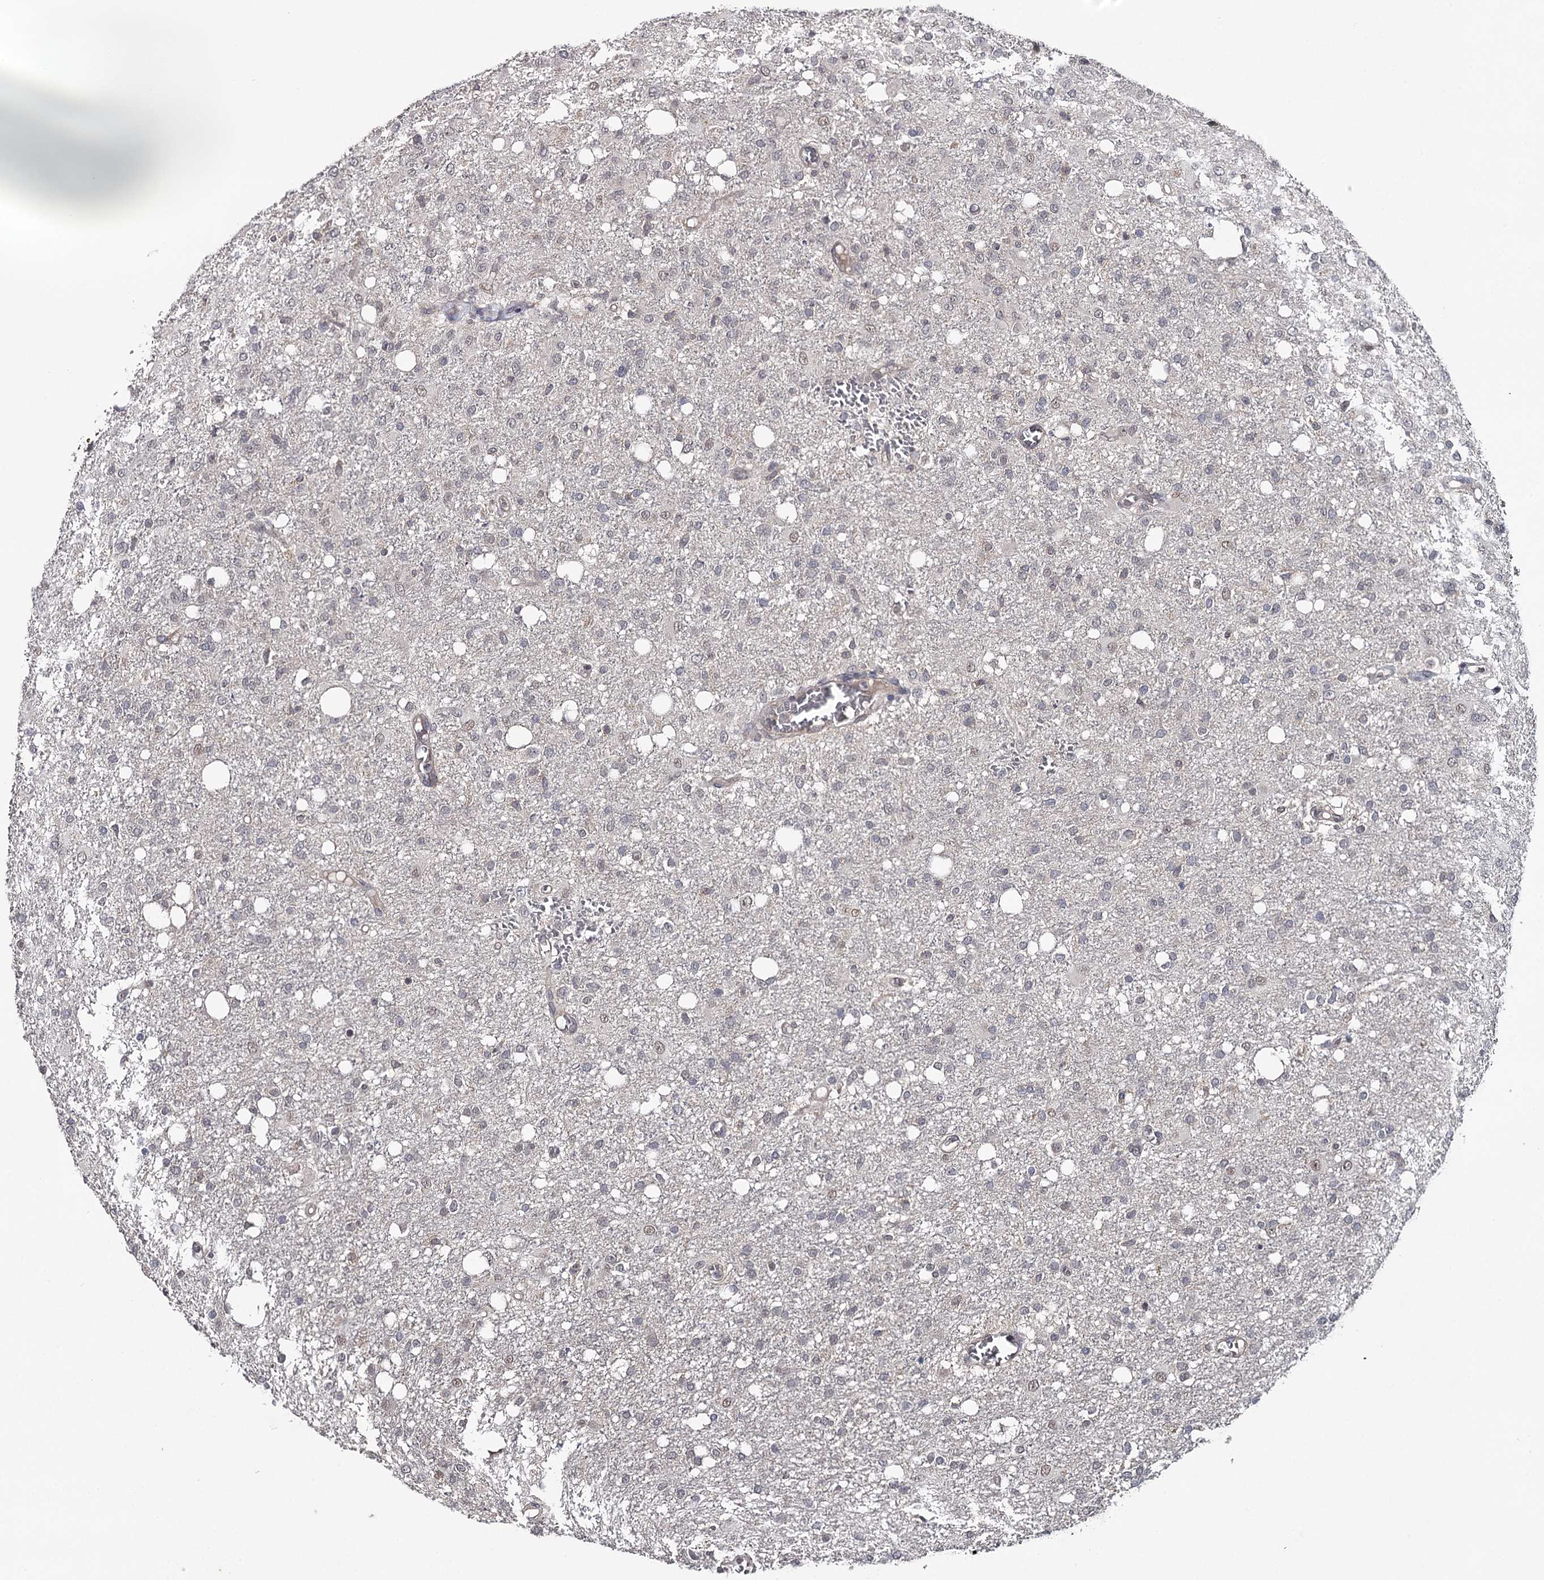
{"staining": {"intensity": "negative", "quantity": "none", "location": "none"}, "tissue": "glioma", "cell_type": "Tumor cells", "image_type": "cancer", "snomed": [{"axis": "morphology", "description": "Glioma, malignant, High grade"}, {"axis": "topography", "description": "Brain"}], "caption": "Immunohistochemistry (IHC) of glioma reveals no expression in tumor cells.", "gene": "GTSF1", "patient": {"sex": "female", "age": 59}}